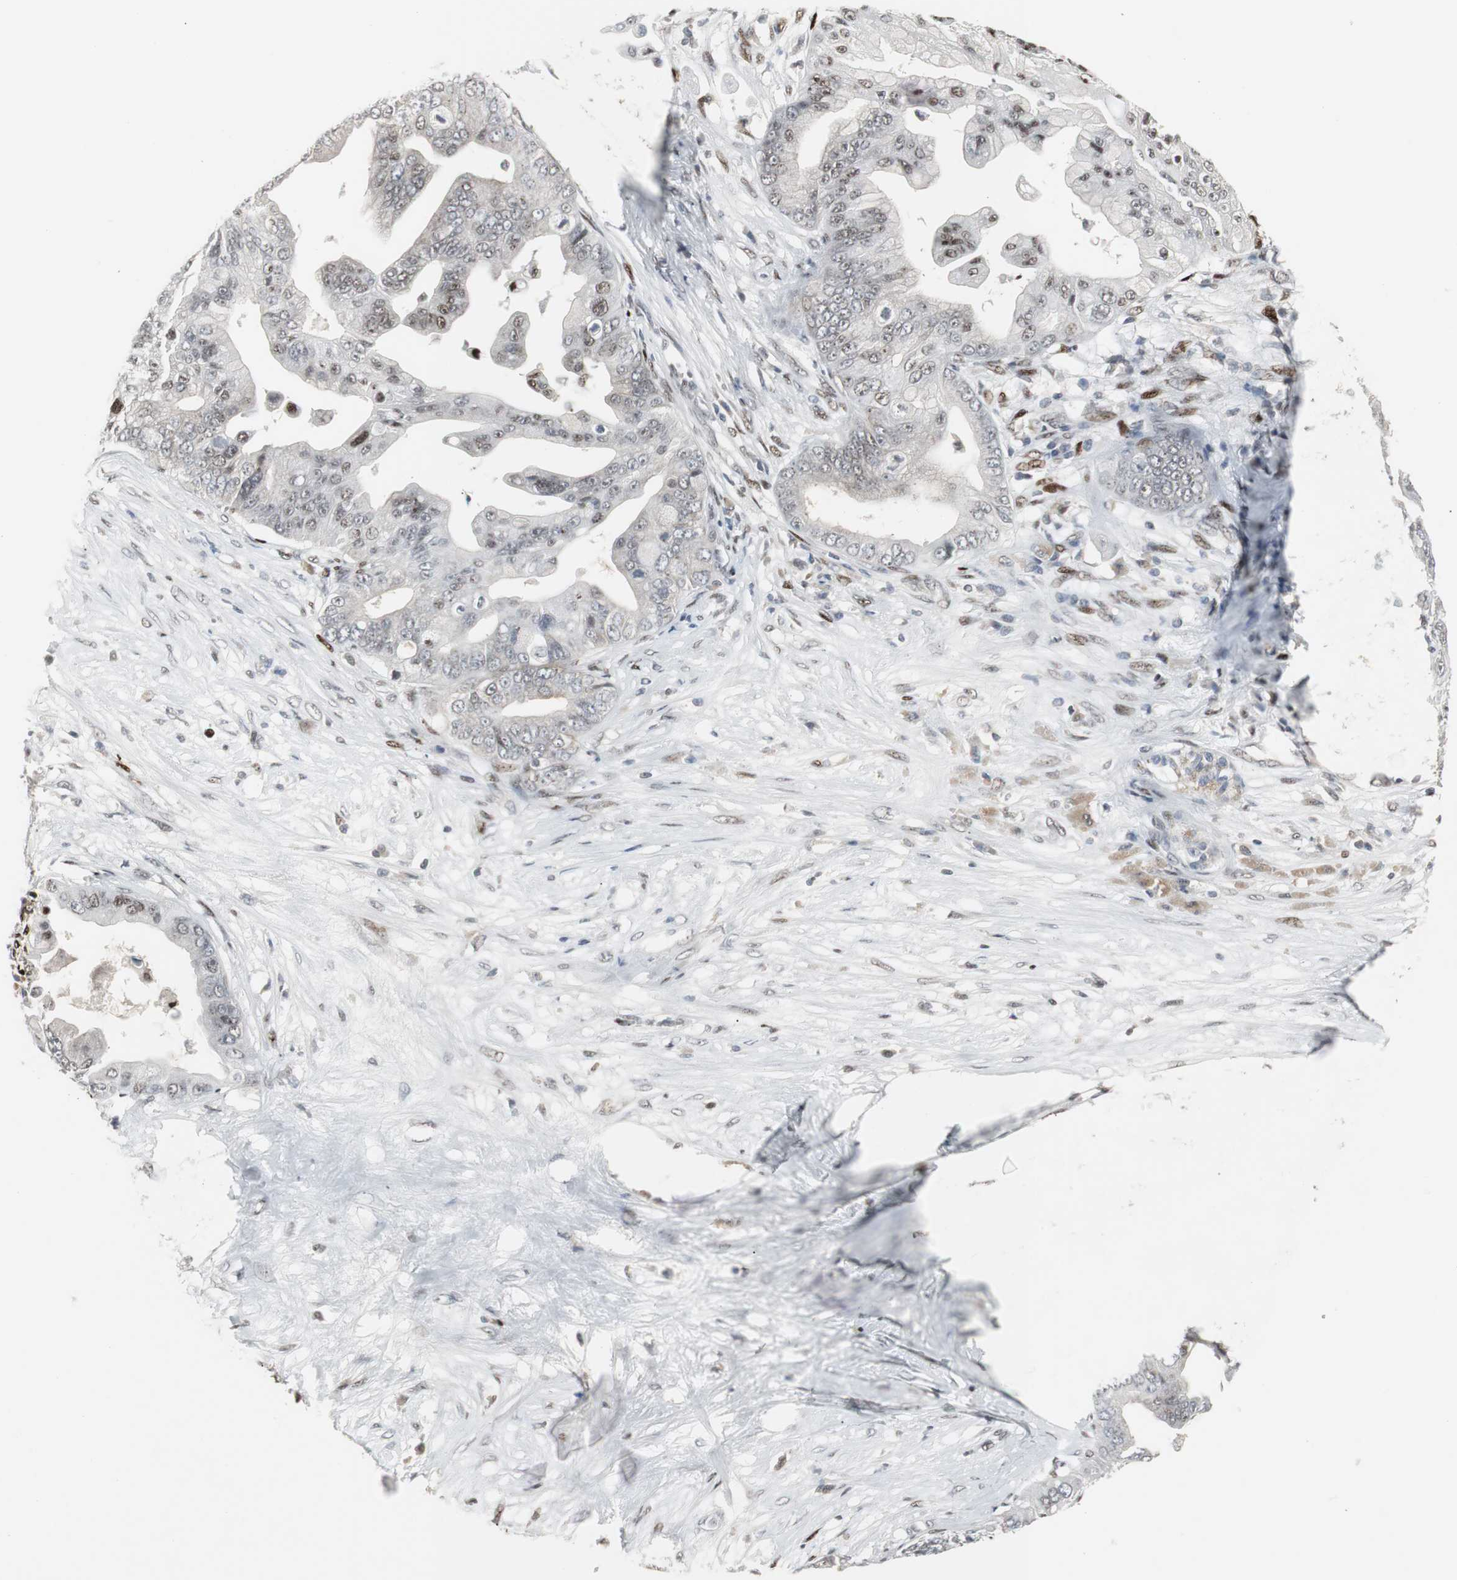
{"staining": {"intensity": "weak", "quantity": "<25%", "location": "nuclear"}, "tissue": "pancreatic cancer", "cell_type": "Tumor cells", "image_type": "cancer", "snomed": [{"axis": "morphology", "description": "Adenocarcinoma, NOS"}, {"axis": "topography", "description": "Pancreas"}], "caption": "An image of pancreatic adenocarcinoma stained for a protein reveals no brown staining in tumor cells. (Immunohistochemistry, brightfield microscopy, high magnification).", "gene": "GRK2", "patient": {"sex": "female", "age": 75}}